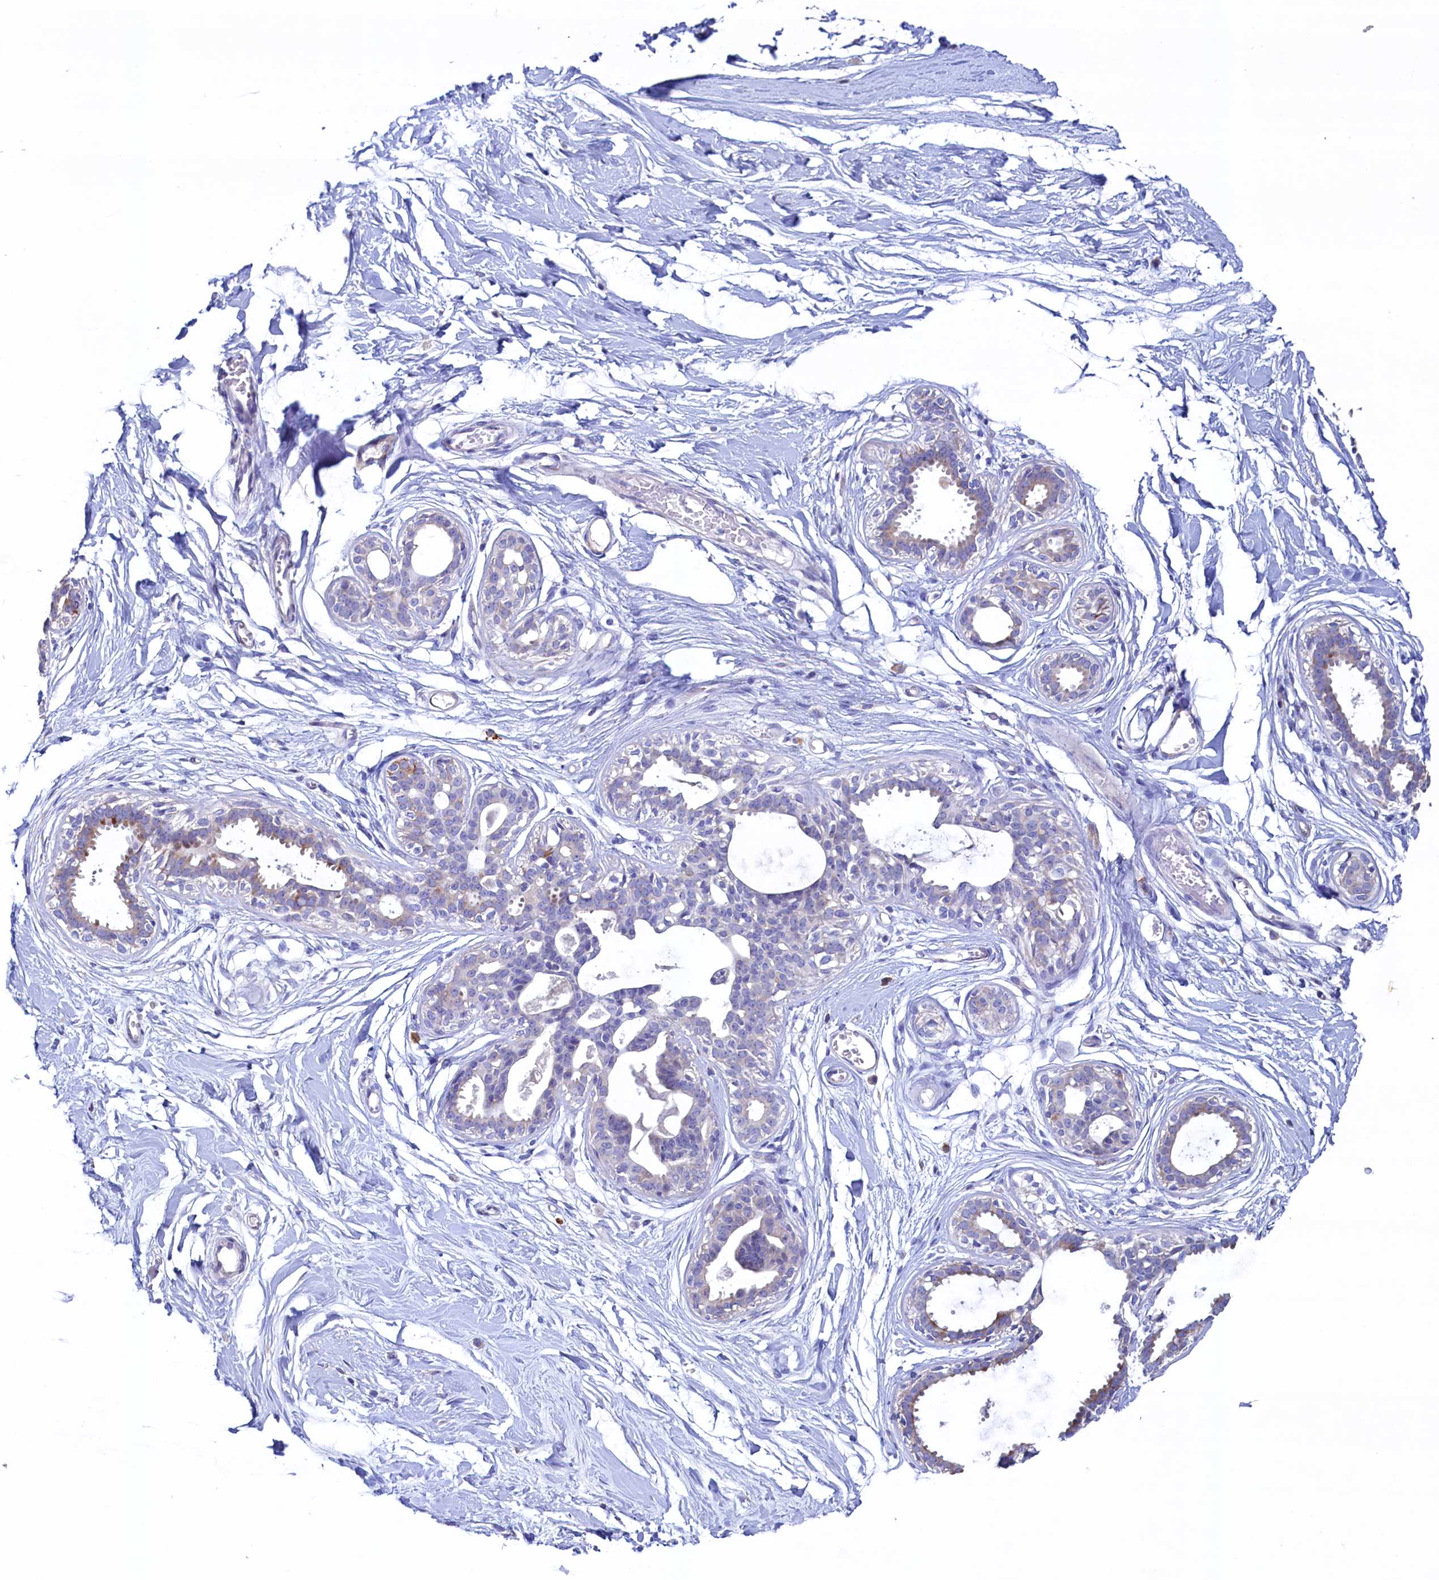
{"staining": {"intensity": "negative", "quantity": "none", "location": "none"}, "tissue": "breast", "cell_type": "Adipocytes", "image_type": "normal", "snomed": [{"axis": "morphology", "description": "Normal tissue, NOS"}, {"axis": "topography", "description": "Breast"}], "caption": "This image is of normal breast stained with immunohistochemistry to label a protein in brown with the nuclei are counter-stained blue. There is no expression in adipocytes.", "gene": "CBLIF", "patient": {"sex": "female", "age": 45}}